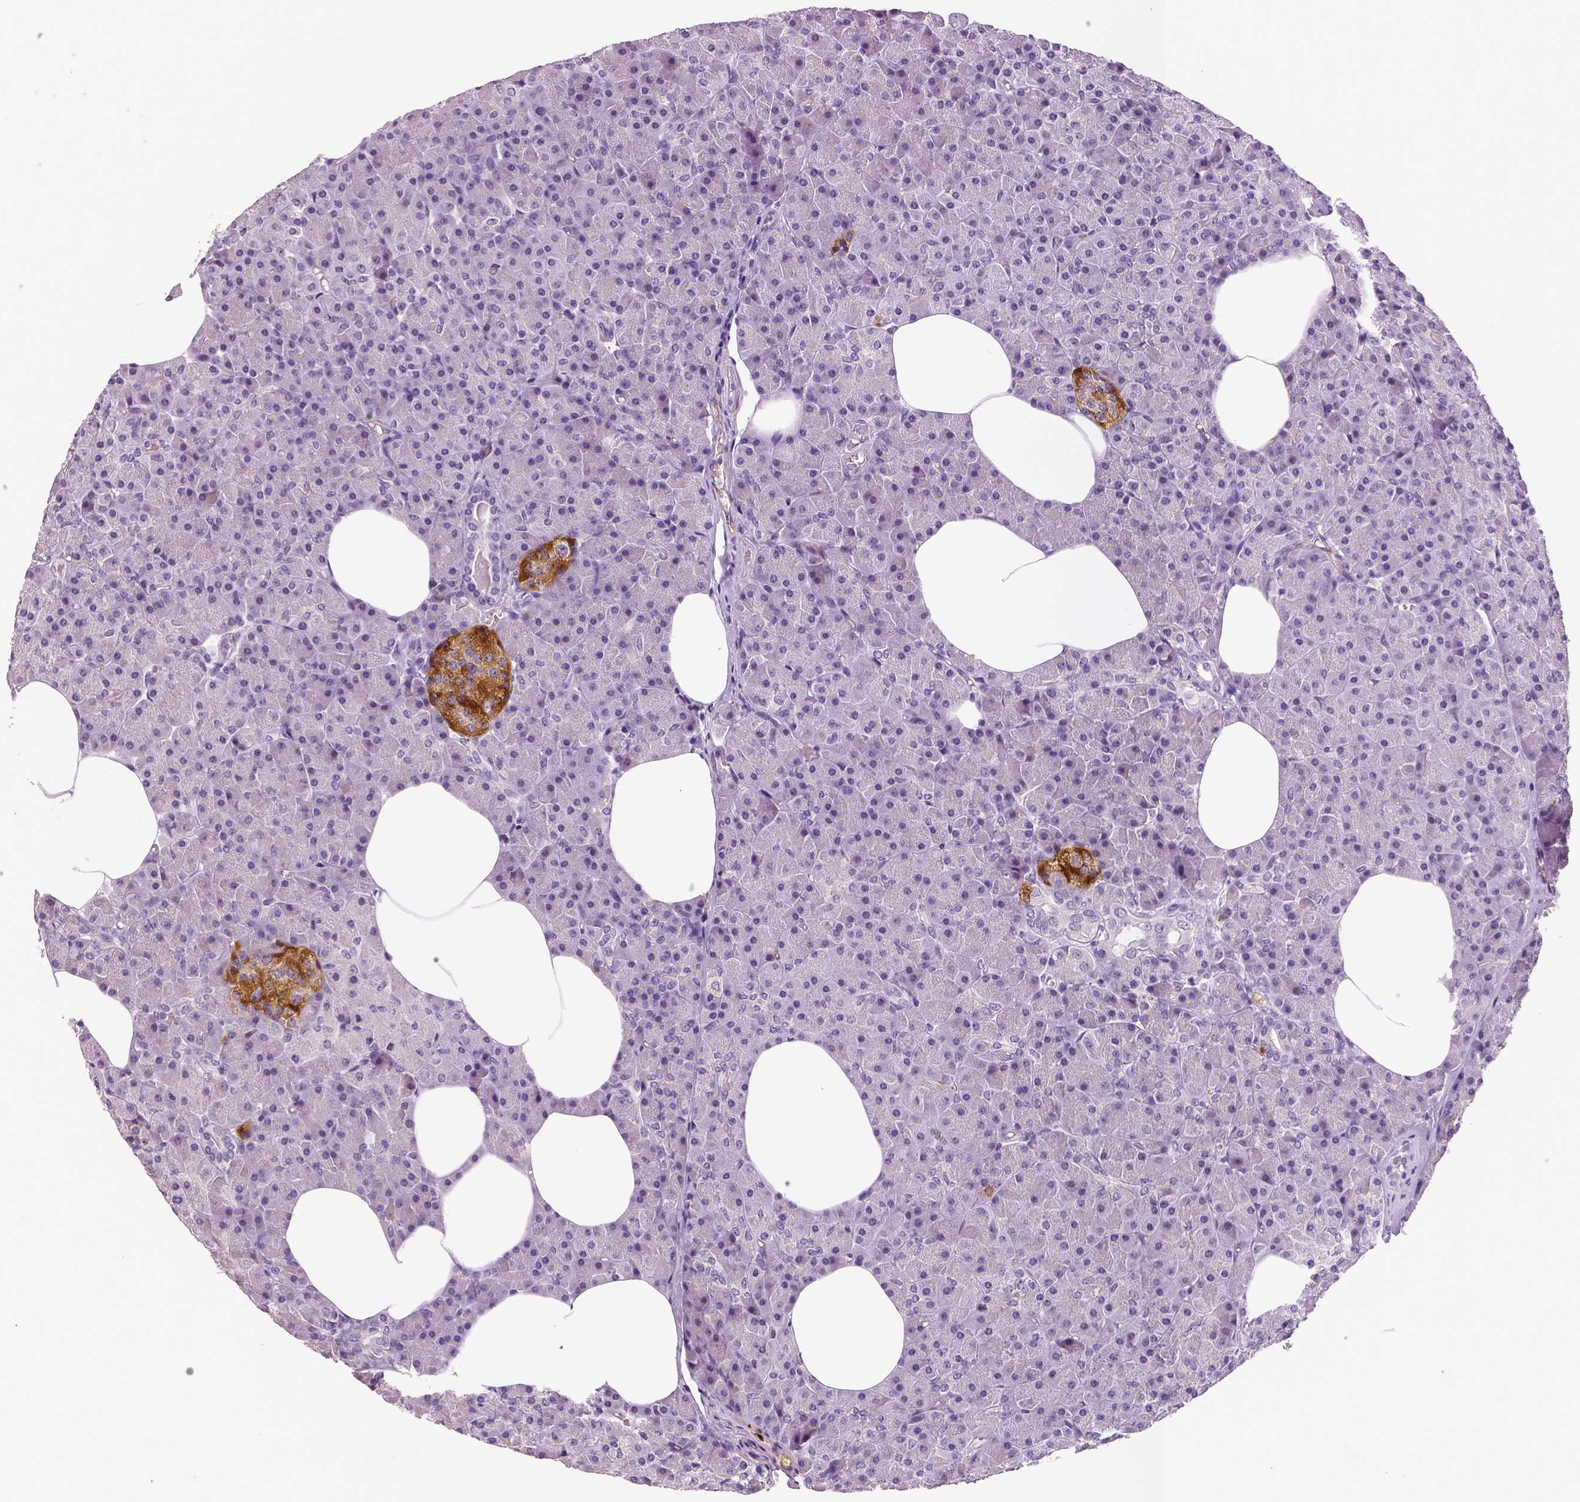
{"staining": {"intensity": "negative", "quantity": "none", "location": "none"}, "tissue": "pancreas", "cell_type": "Exocrine glandular cells", "image_type": "normal", "snomed": [{"axis": "morphology", "description": "Normal tissue, NOS"}, {"axis": "topography", "description": "Pancreas"}], "caption": "This is an immunohistochemistry (IHC) image of benign pancreas. There is no staining in exocrine glandular cells.", "gene": "TSPAN7", "patient": {"sex": "female", "age": 45}}